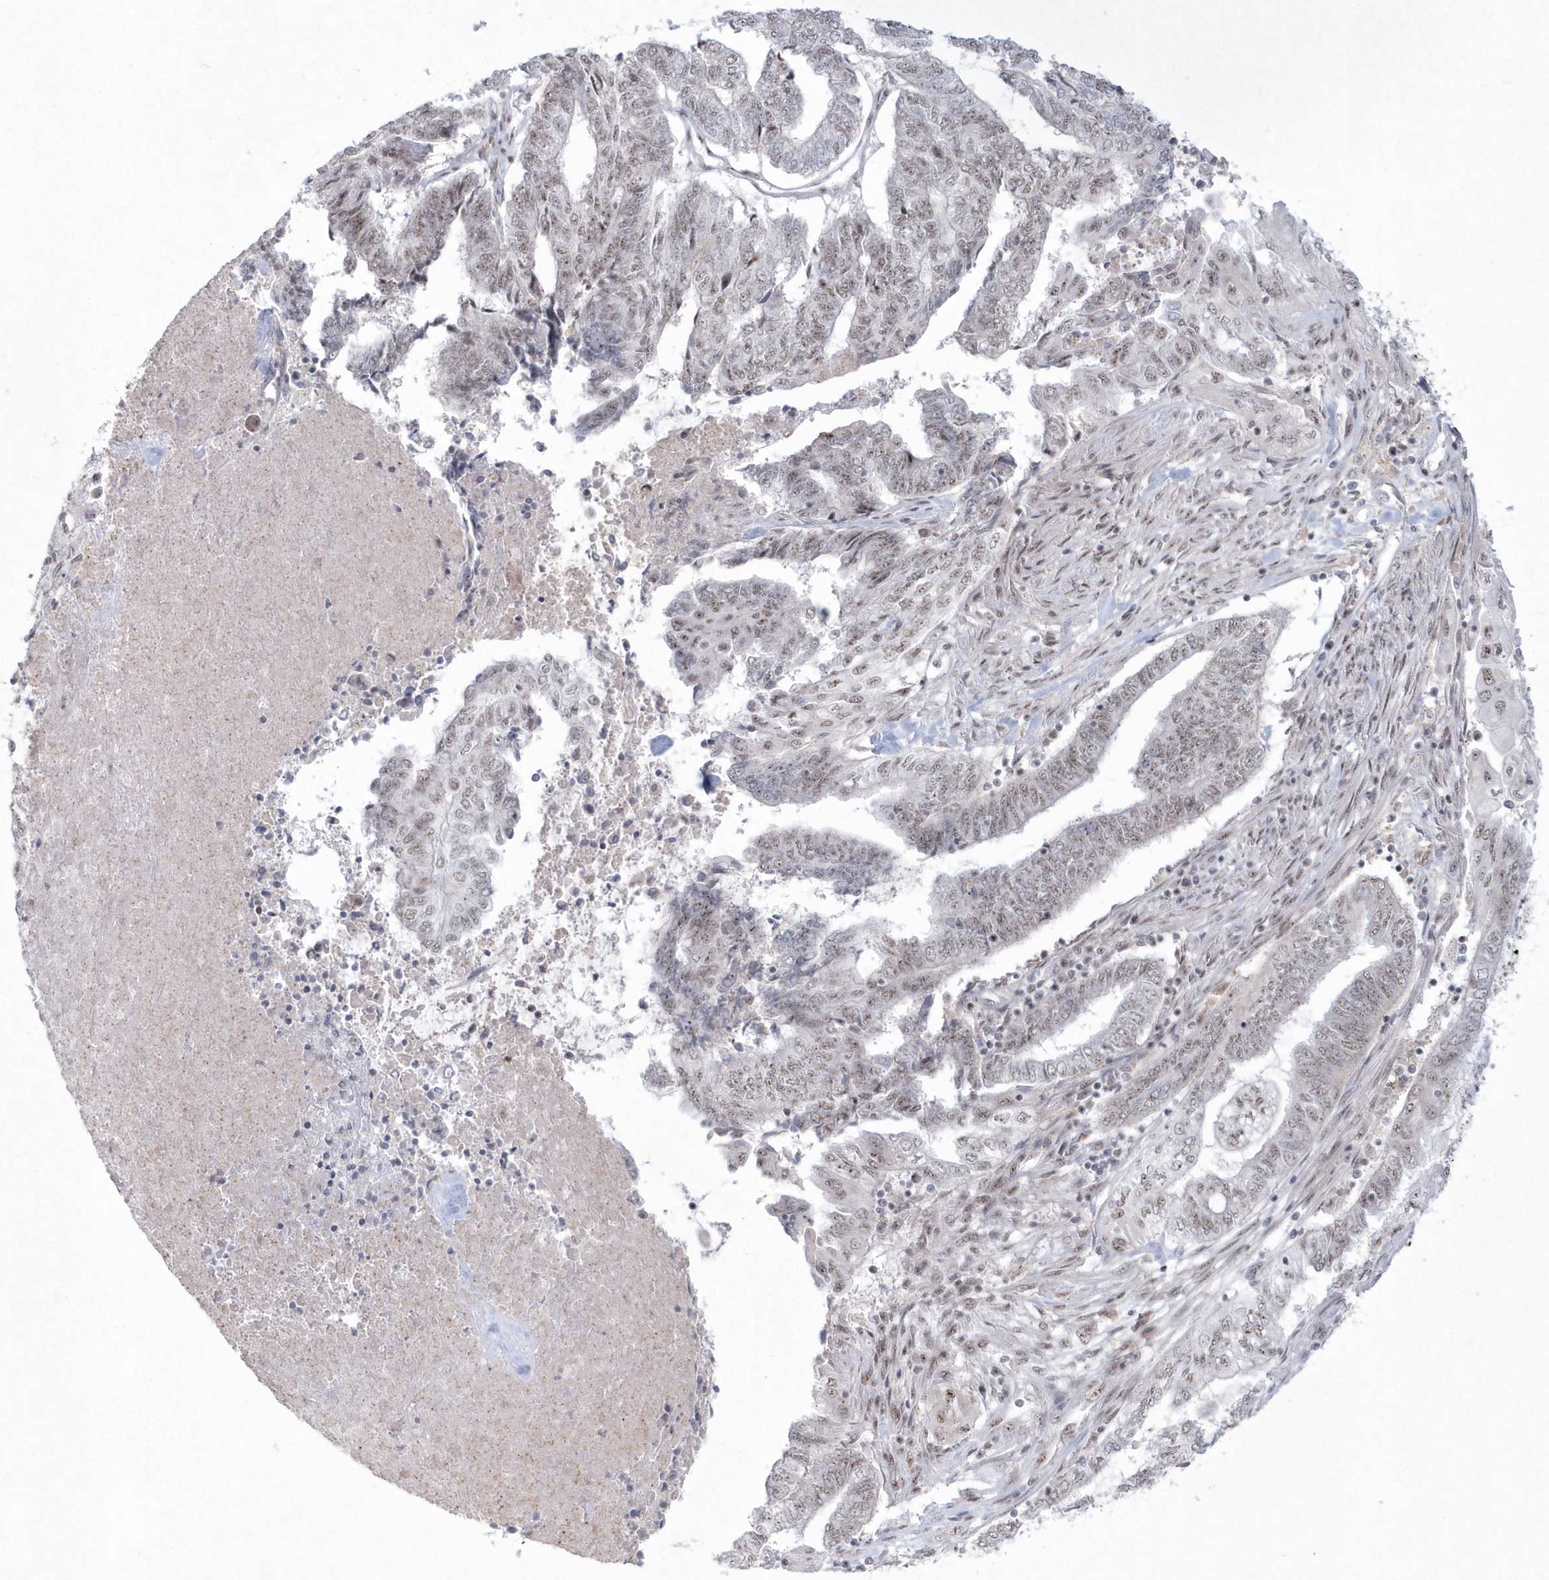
{"staining": {"intensity": "weak", "quantity": "25%-75%", "location": "nuclear"}, "tissue": "endometrial cancer", "cell_type": "Tumor cells", "image_type": "cancer", "snomed": [{"axis": "morphology", "description": "Adenocarcinoma, NOS"}, {"axis": "topography", "description": "Uterus"}, {"axis": "topography", "description": "Endometrium"}], "caption": "Tumor cells reveal weak nuclear expression in approximately 25%-75% of cells in endometrial adenocarcinoma.", "gene": "KDM6B", "patient": {"sex": "female", "age": 70}}